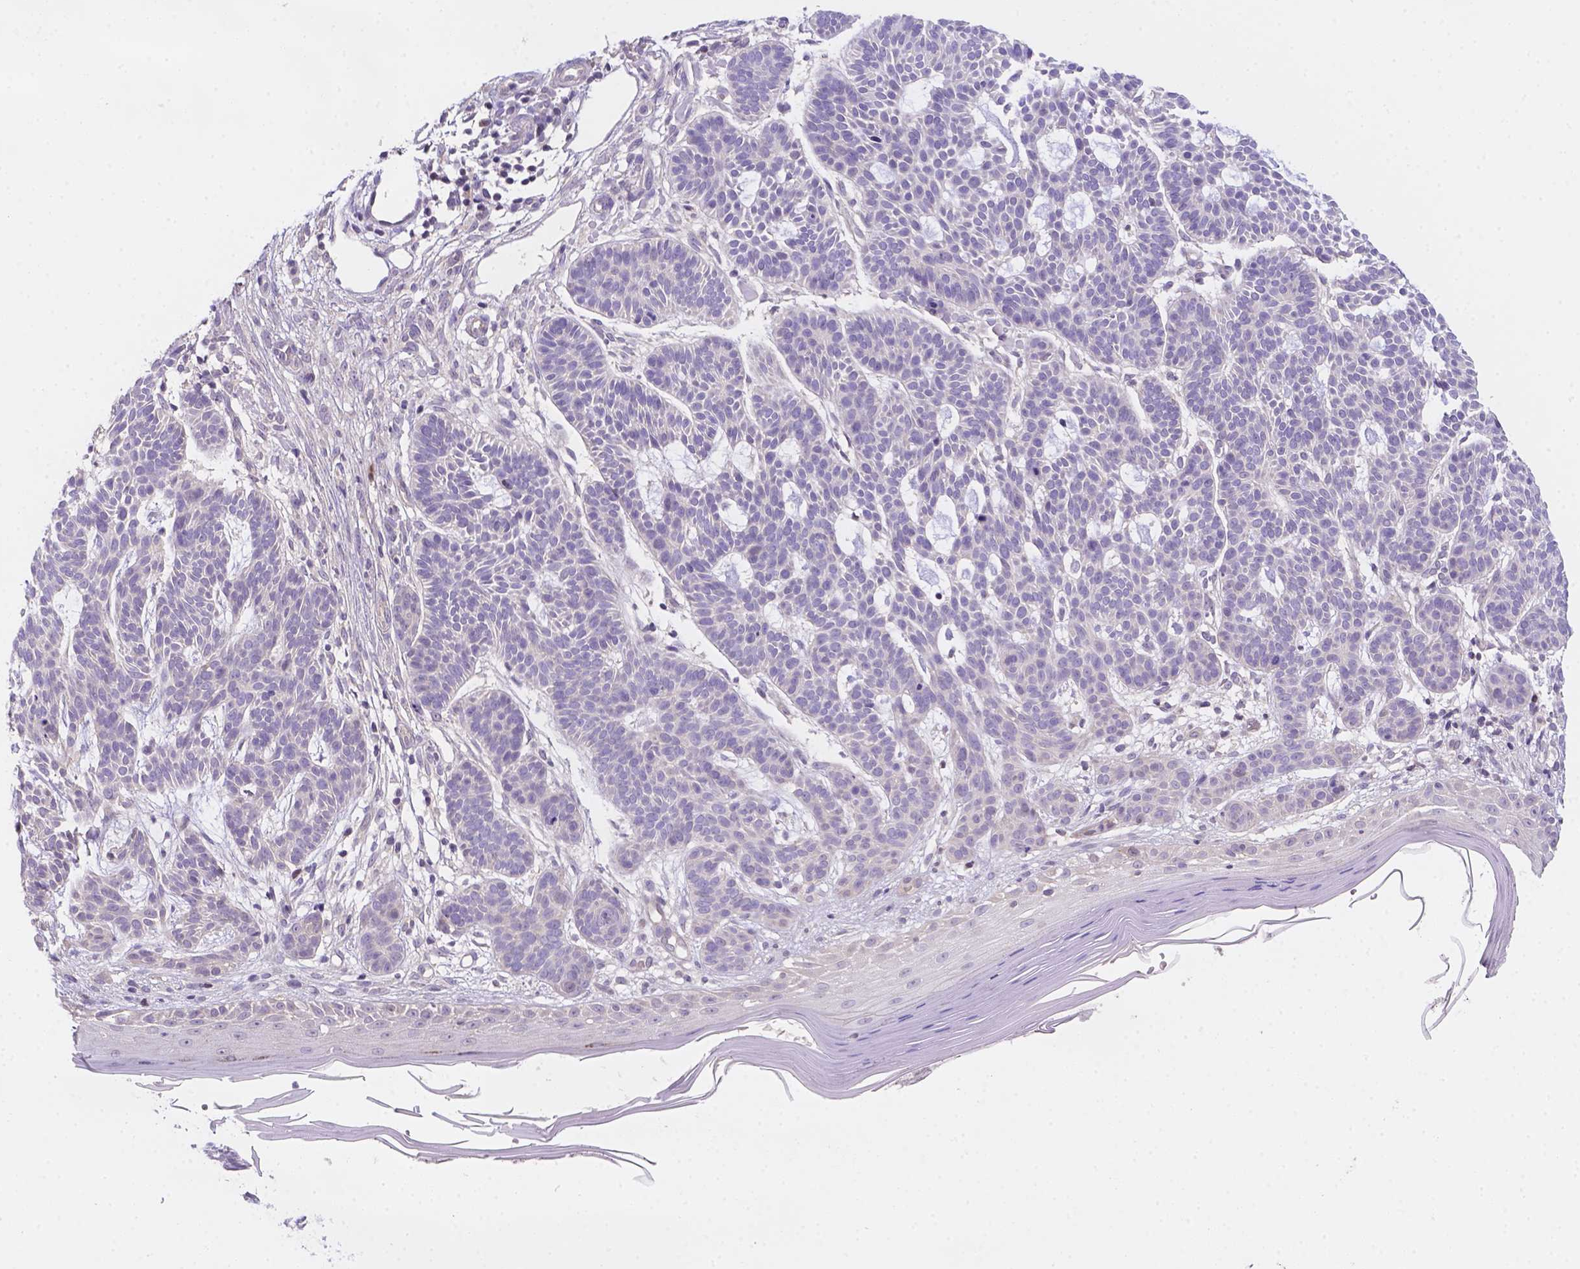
{"staining": {"intensity": "negative", "quantity": "none", "location": "none"}, "tissue": "skin cancer", "cell_type": "Tumor cells", "image_type": "cancer", "snomed": [{"axis": "morphology", "description": "Basal cell carcinoma"}, {"axis": "topography", "description": "Skin"}], "caption": "DAB (3,3'-diaminobenzidine) immunohistochemical staining of human skin basal cell carcinoma shows no significant positivity in tumor cells. (DAB (3,3'-diaminobenzidine) IHC visualized using brightfield microscopy, high magnification).", "gene": "CD96", "patient": {"sex": "male", "age": 85}}